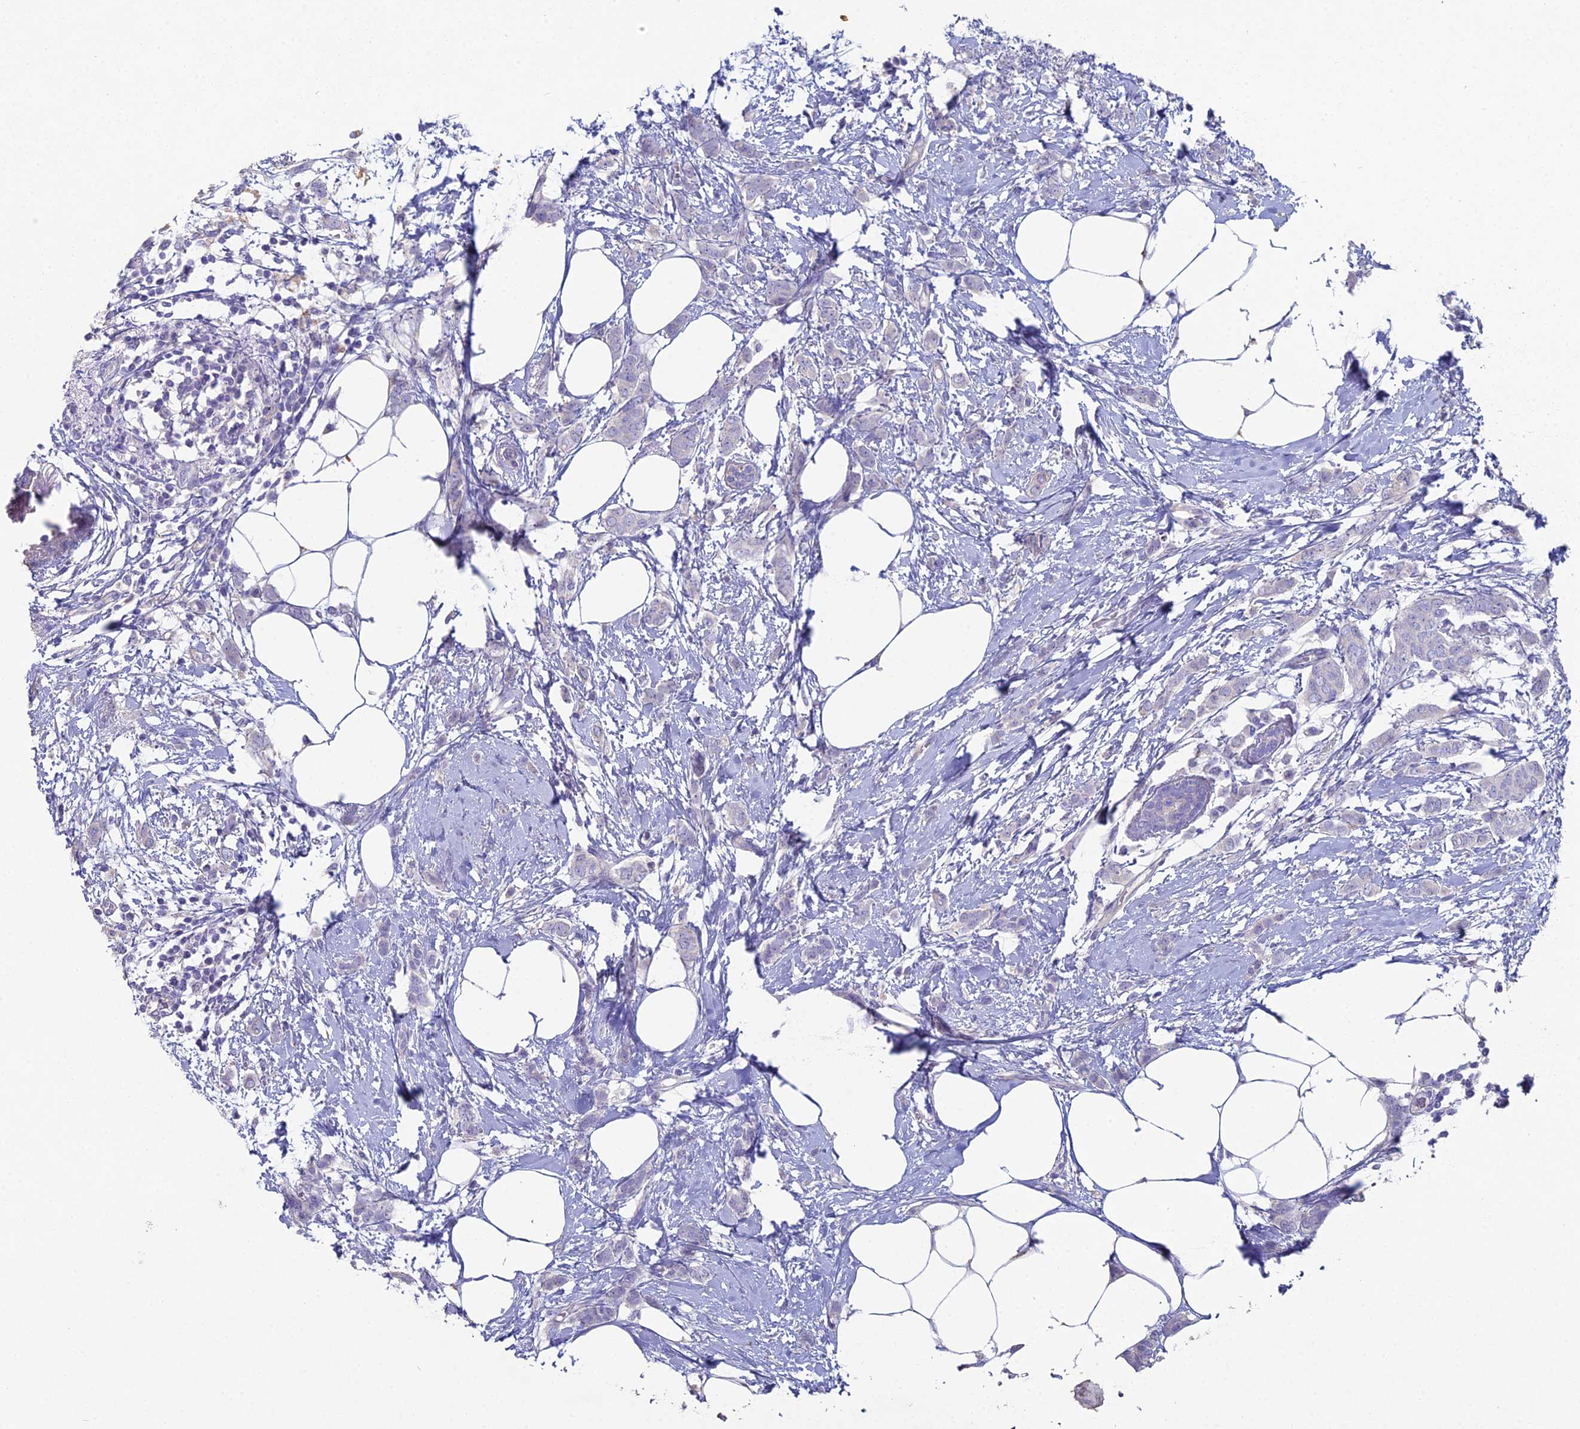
{"staining": {"intensity": "negative", "quantity": "none", "location": "none"}, "tissue": "breast cancer", "cell_type": "Tumor cells", "image_type": "cancer", "snomed": [{"axis": "morphology", "description": "Duct carcinoma"}, {"axis": "topography", "description": "Breast"}], "caption": "The immunohistochemistry photomicrograph has no significant positivity in tumor cells of breast cancer (infiltrating ductal carcinoma) tissue. (DAB immunohistochemistry with hematoxylin counter stain).", "gene": "NCAM1", "patient": {"sex": "female", "age": 72}}